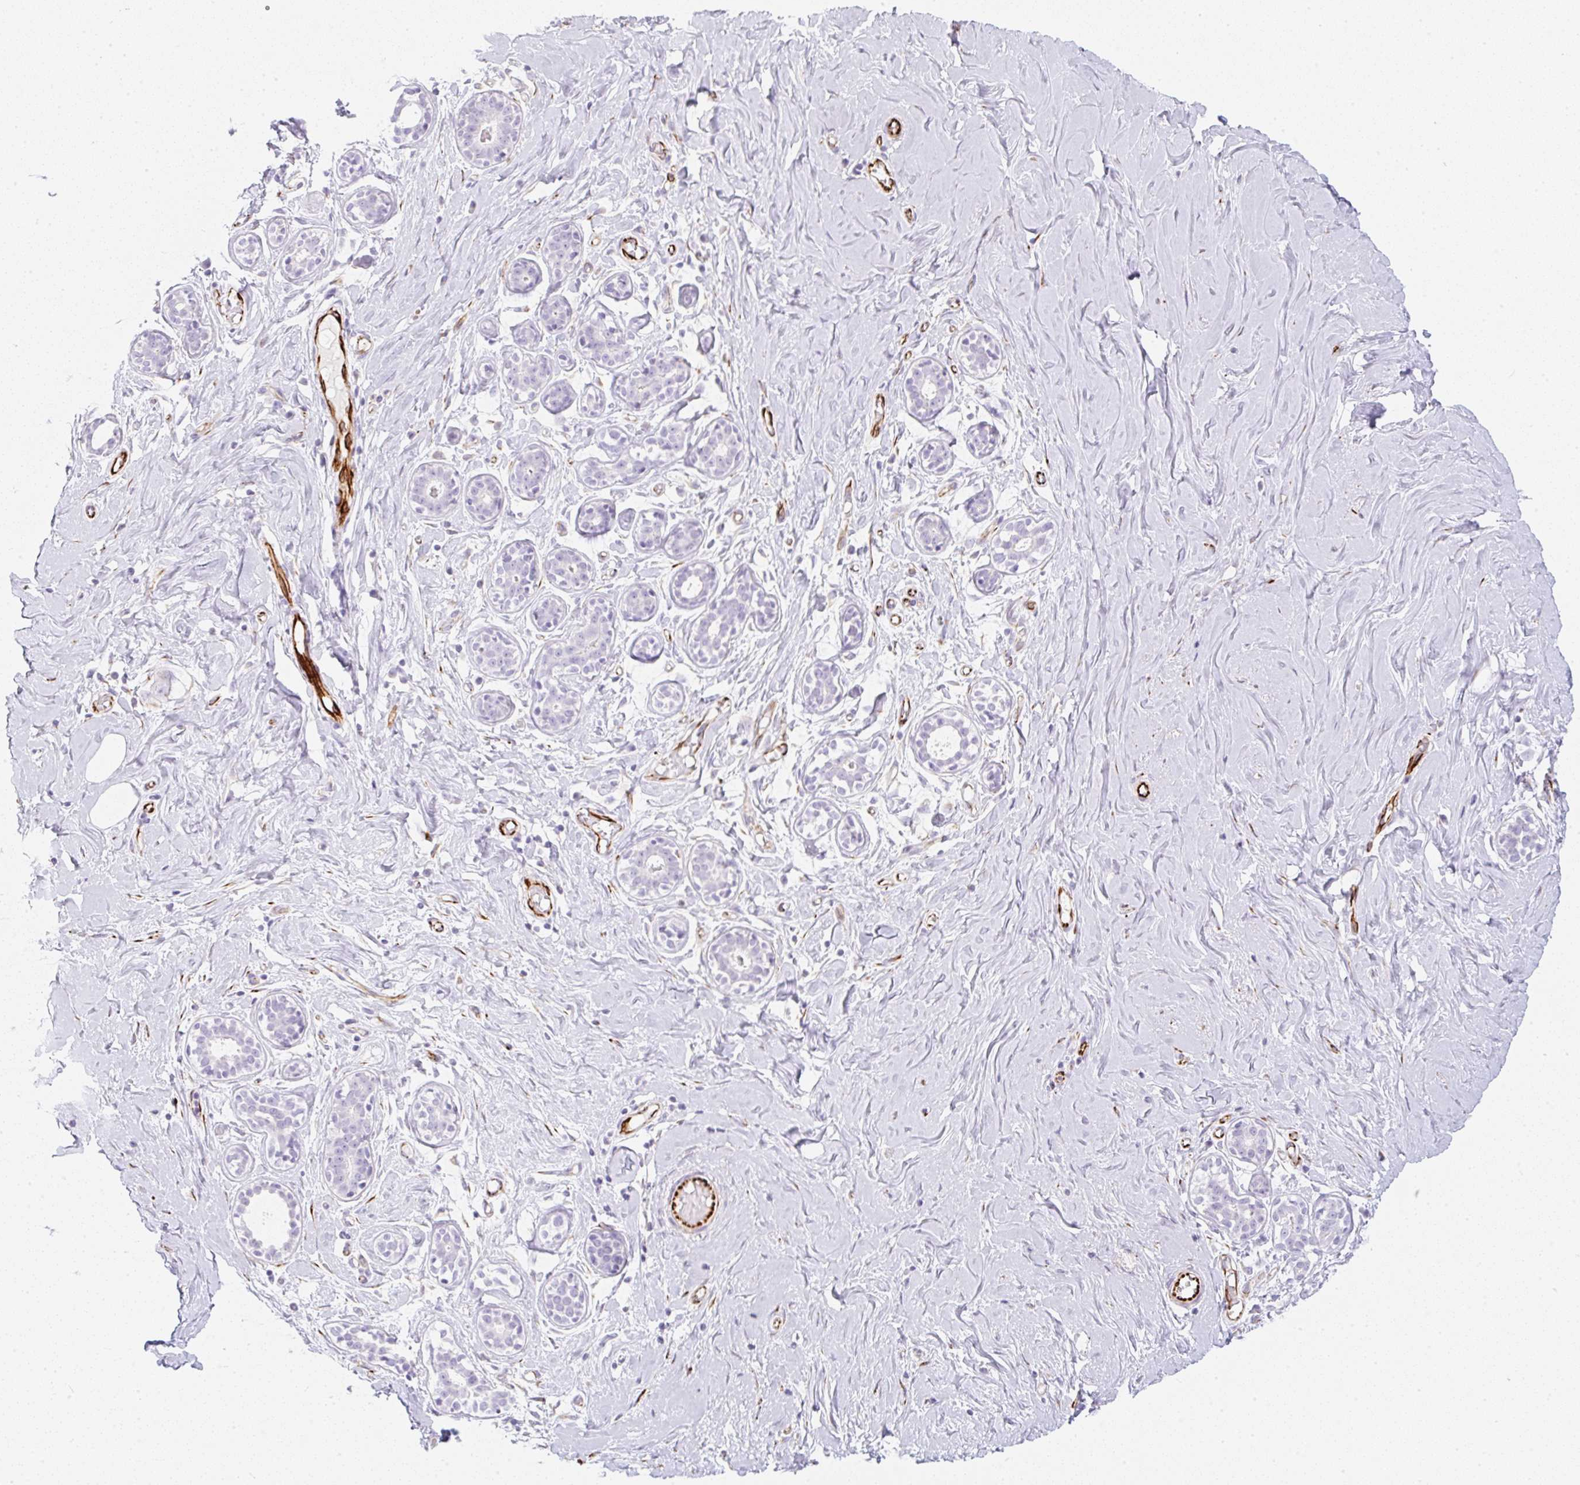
{"staining": {"intensity": "negative", "quantity": "none", "location": "none"}, "tissue": "breast", "cell_type": "Adipocytes", "image_type": "normal", "snomed": [{"axis": "morphology", "description": "Normal tissue, NOS"}, {"axis": "topography", "description": "Breast"}], "caption": "Immunohistochemical staining of benign breast displays no significant positivity in adipocytes. Brightfield microscopy of immunohistochemistry (IHC) stained with DAB (3,3'-diaminobenzidine) (brown) and hematoxylin (blue), captured at high magnification.", "gene": "ZNF689", "patient": {"sex": "female", "age": 27}}